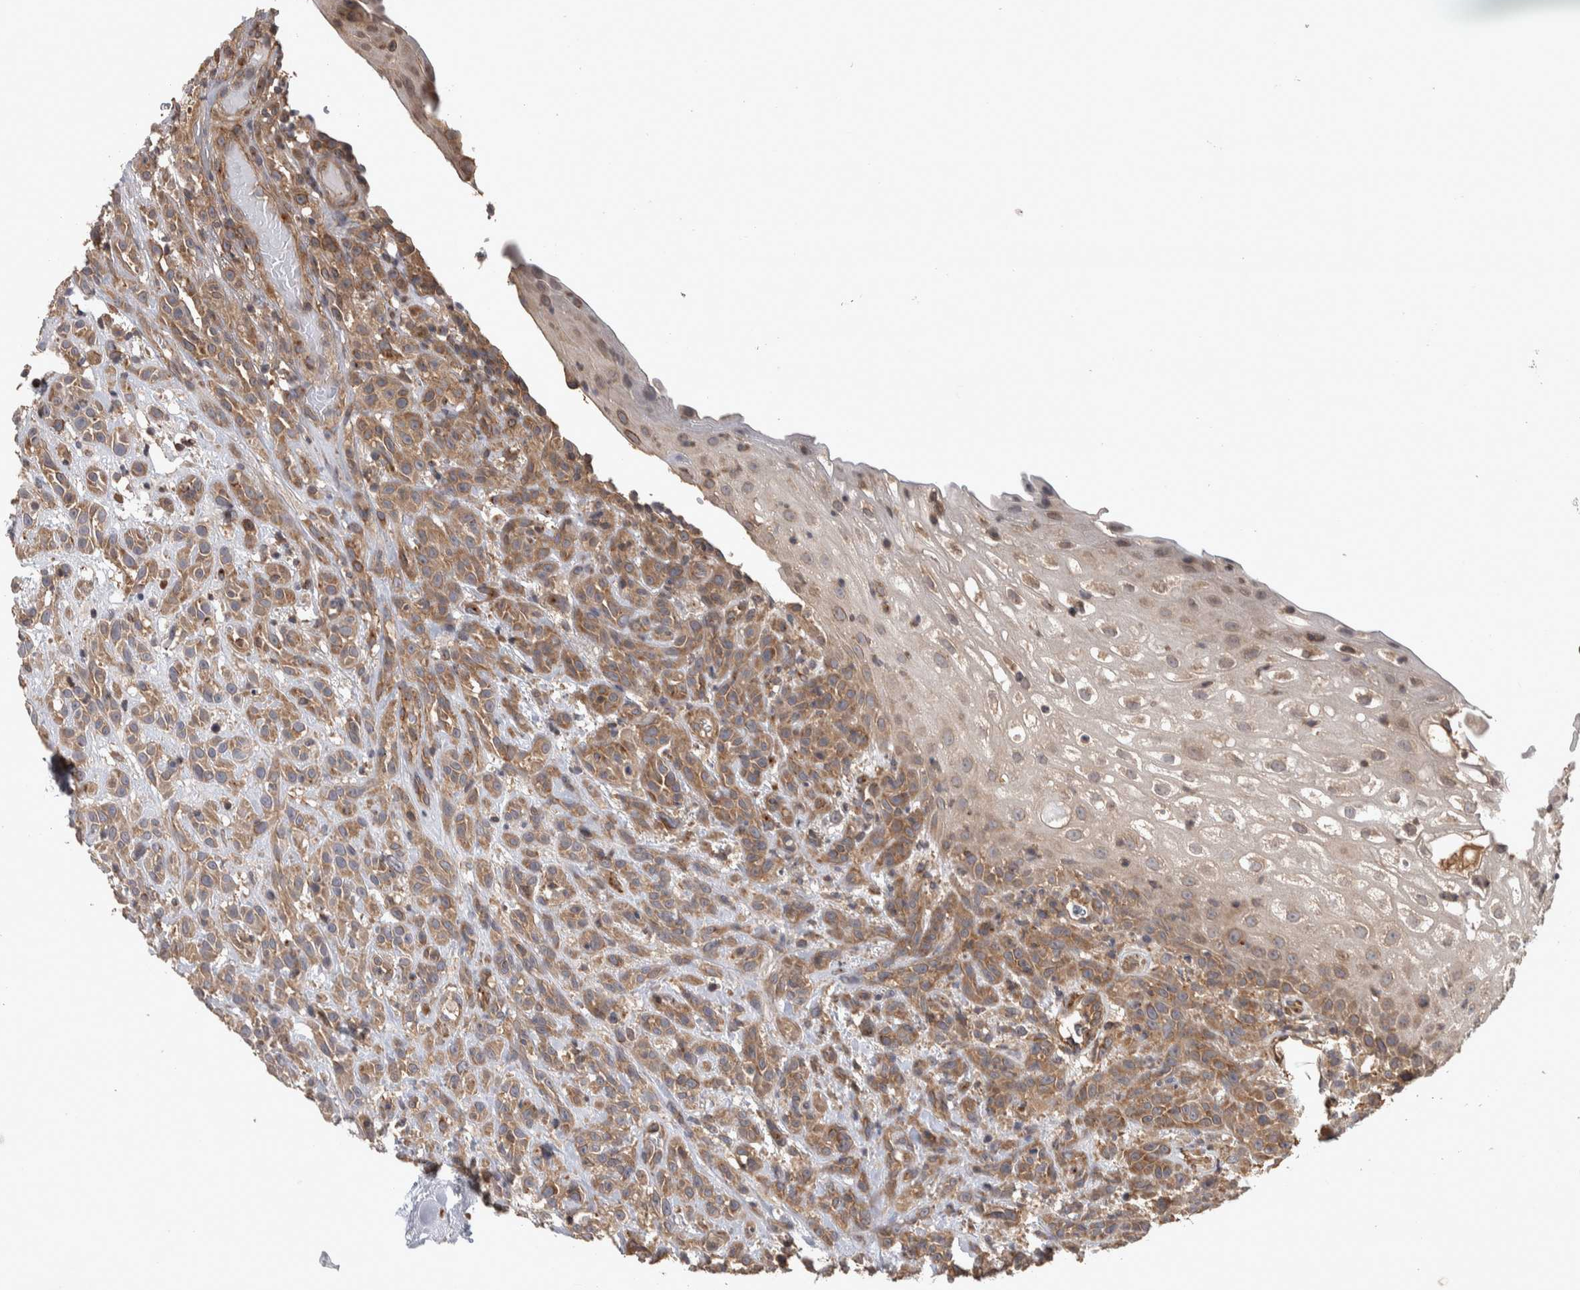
{"staining": {"intensity": "moderate", "quantity": ">75%", "location": "cytoplasmic/membranous"}, "tissue": "head and neck cancer", "cell_type": "Tumor cells", "image_type": "cancer", "snomed": [{"axis": "morphology", "description": "Normal tissue, NOS"}, {"axis": "morphology", "description": "Squamous cell carcinoma, NOS"}, {"axis": "topography", "description": "Cartilage tissue"}, {"axis": "topography", "description": "Head-Neck"}], "caption": "Protein expression analysis of human head and neck cancer reveals moderate cytoplasmic/membranous positivity in about >75% of tumor cells. (Stains: DAB (3,3'-diaminobenzidine) in brown, nuclei in blue, Microscopy: brightfield microscopy at high magnification).", "gene": "IFRD1", "patient": {"sex": "male", "age": 62}}